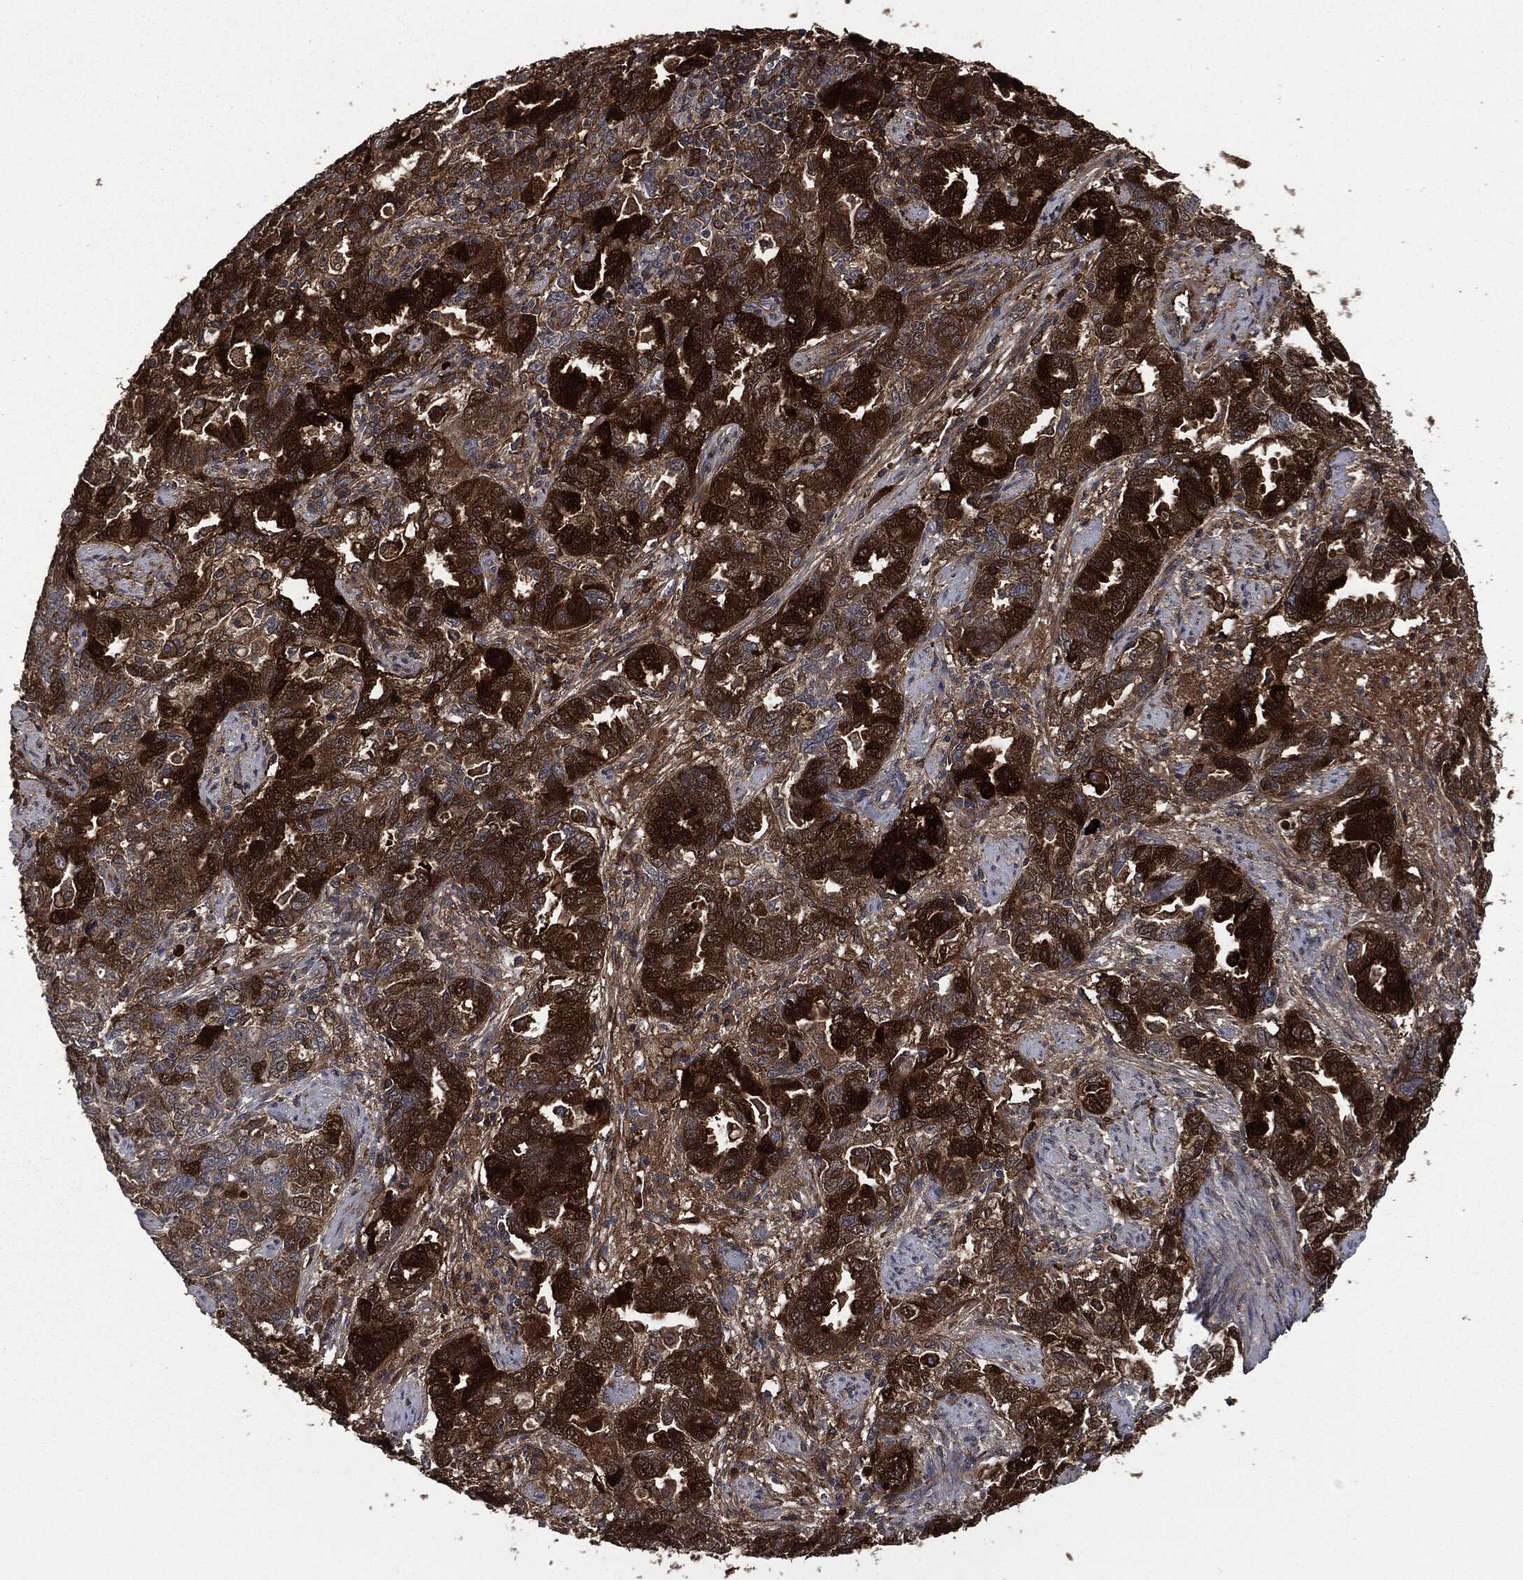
{"staining": {"intensity": "strong", "quantity": ">75%", "location": "cytoplasmic/membranous"}, "tissue": "ovarian cancer", "cell_type": "Tumor cells", "image_type": "cancer", "snomed": [{"axis": "morphology", "description": "Cystadenocarcinoma, serous, NOS"}, {"axis": "topography", "description": "Ovary"}], "caption": "This histopathology image displays IHC staining of serous cystadenocarcinoma (ovarian), with high strong cytoplasmic/membranous positivity in about >75% of tumor cells.", "gene": "CRABP2", "patient": {"sex": "female", "age": 51}}